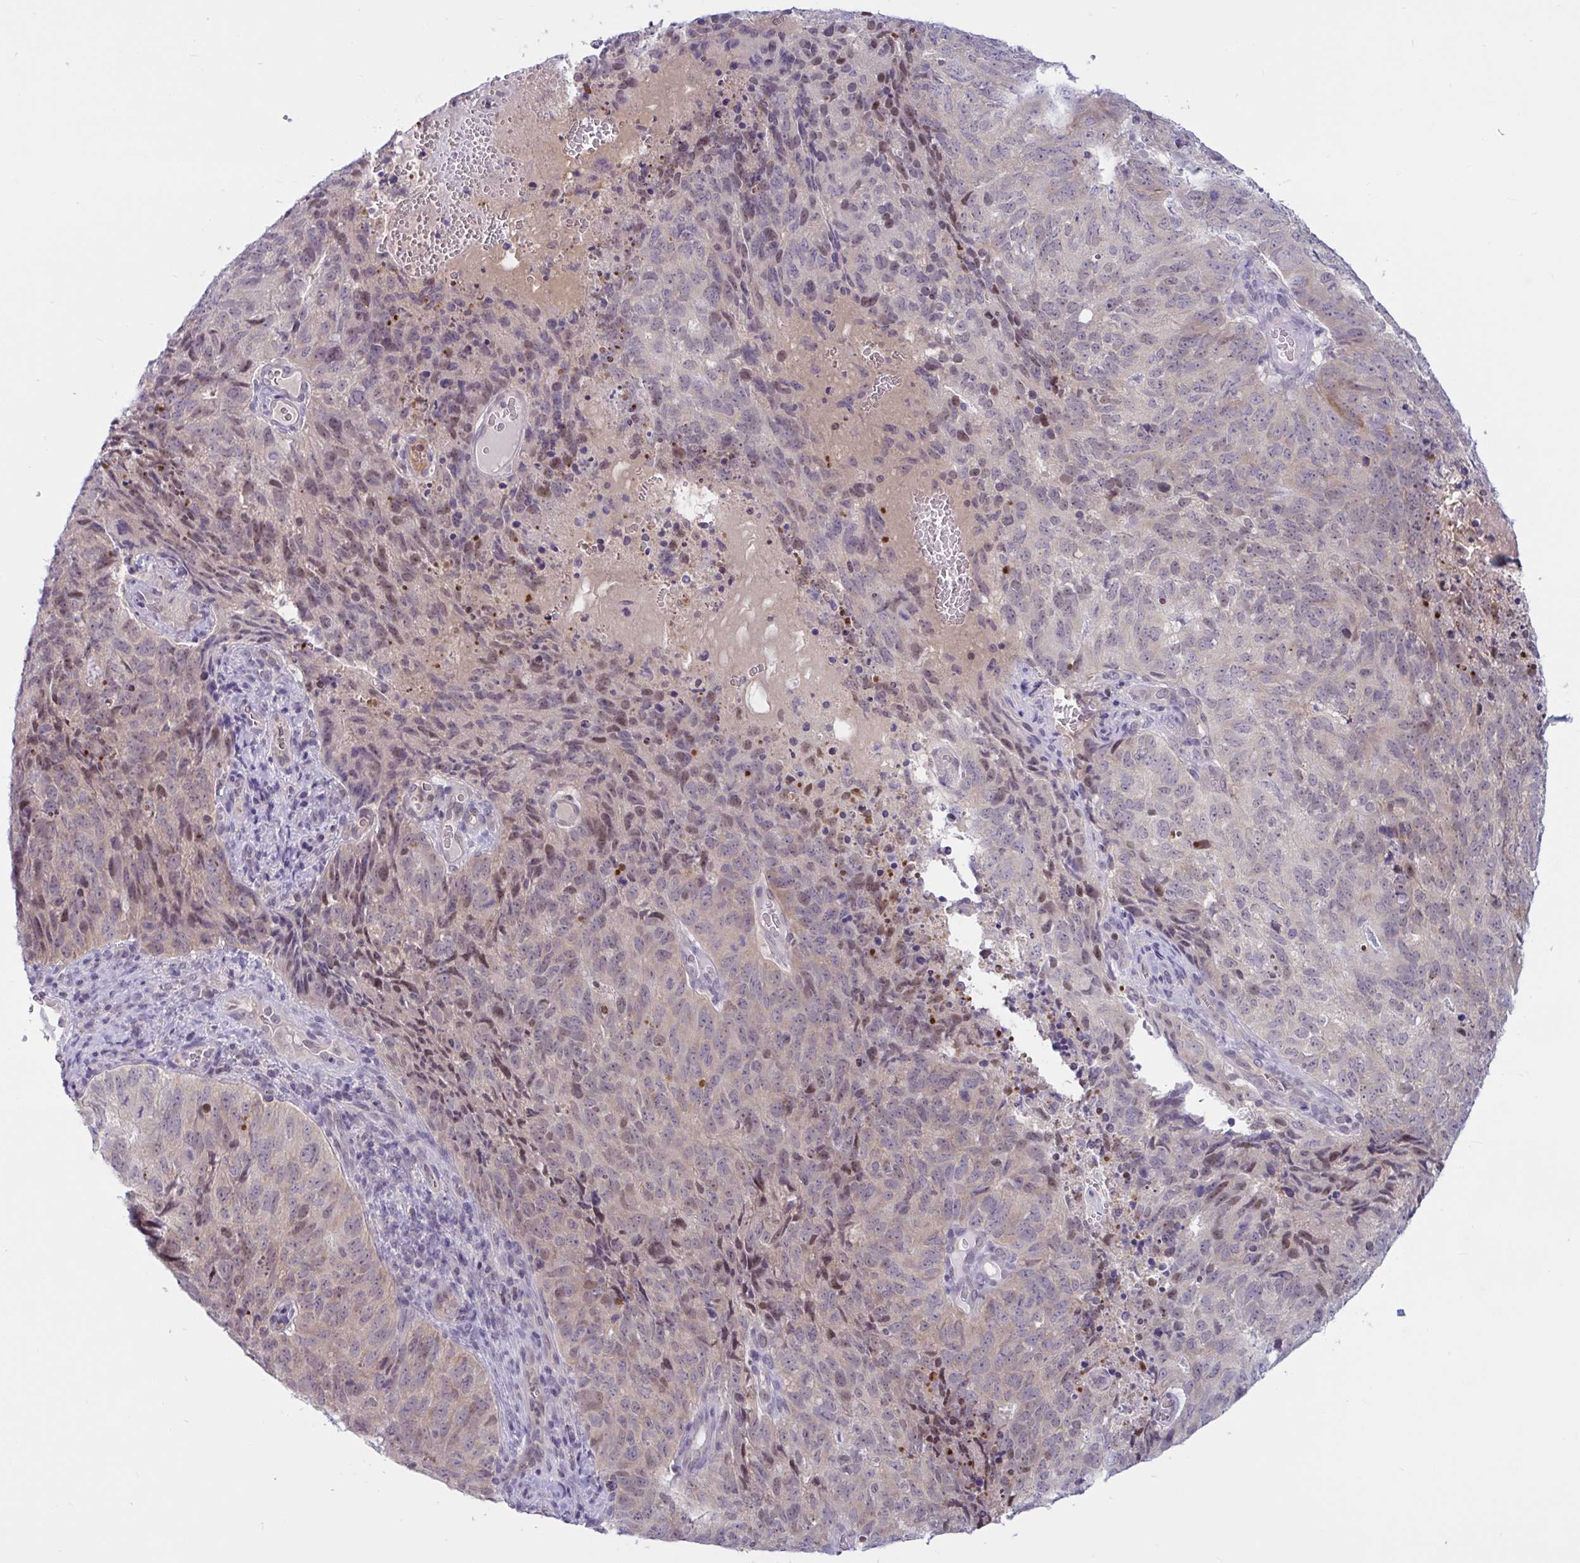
{"staining": {"intensity": "moderate", "quantity": "<25%", "location": "nuclear"}, "tissue": "cervical cancer", "cell_type": "Tumor cells", "image_type": "cancer", "snomed": [{"axis": "morphology", "description": "Adenocarcinoma, NOS"}, {"axis": "topography", "description": "Cervix"}], "caption": "Immunohistochemical staining of cervical cancer (adenocarcinoma) exhibits low levels of moderate nuclear protein staining in about <25% of tumor cells.", "gene": "TSN", "patient": {"sex": "female", "age": 38}}